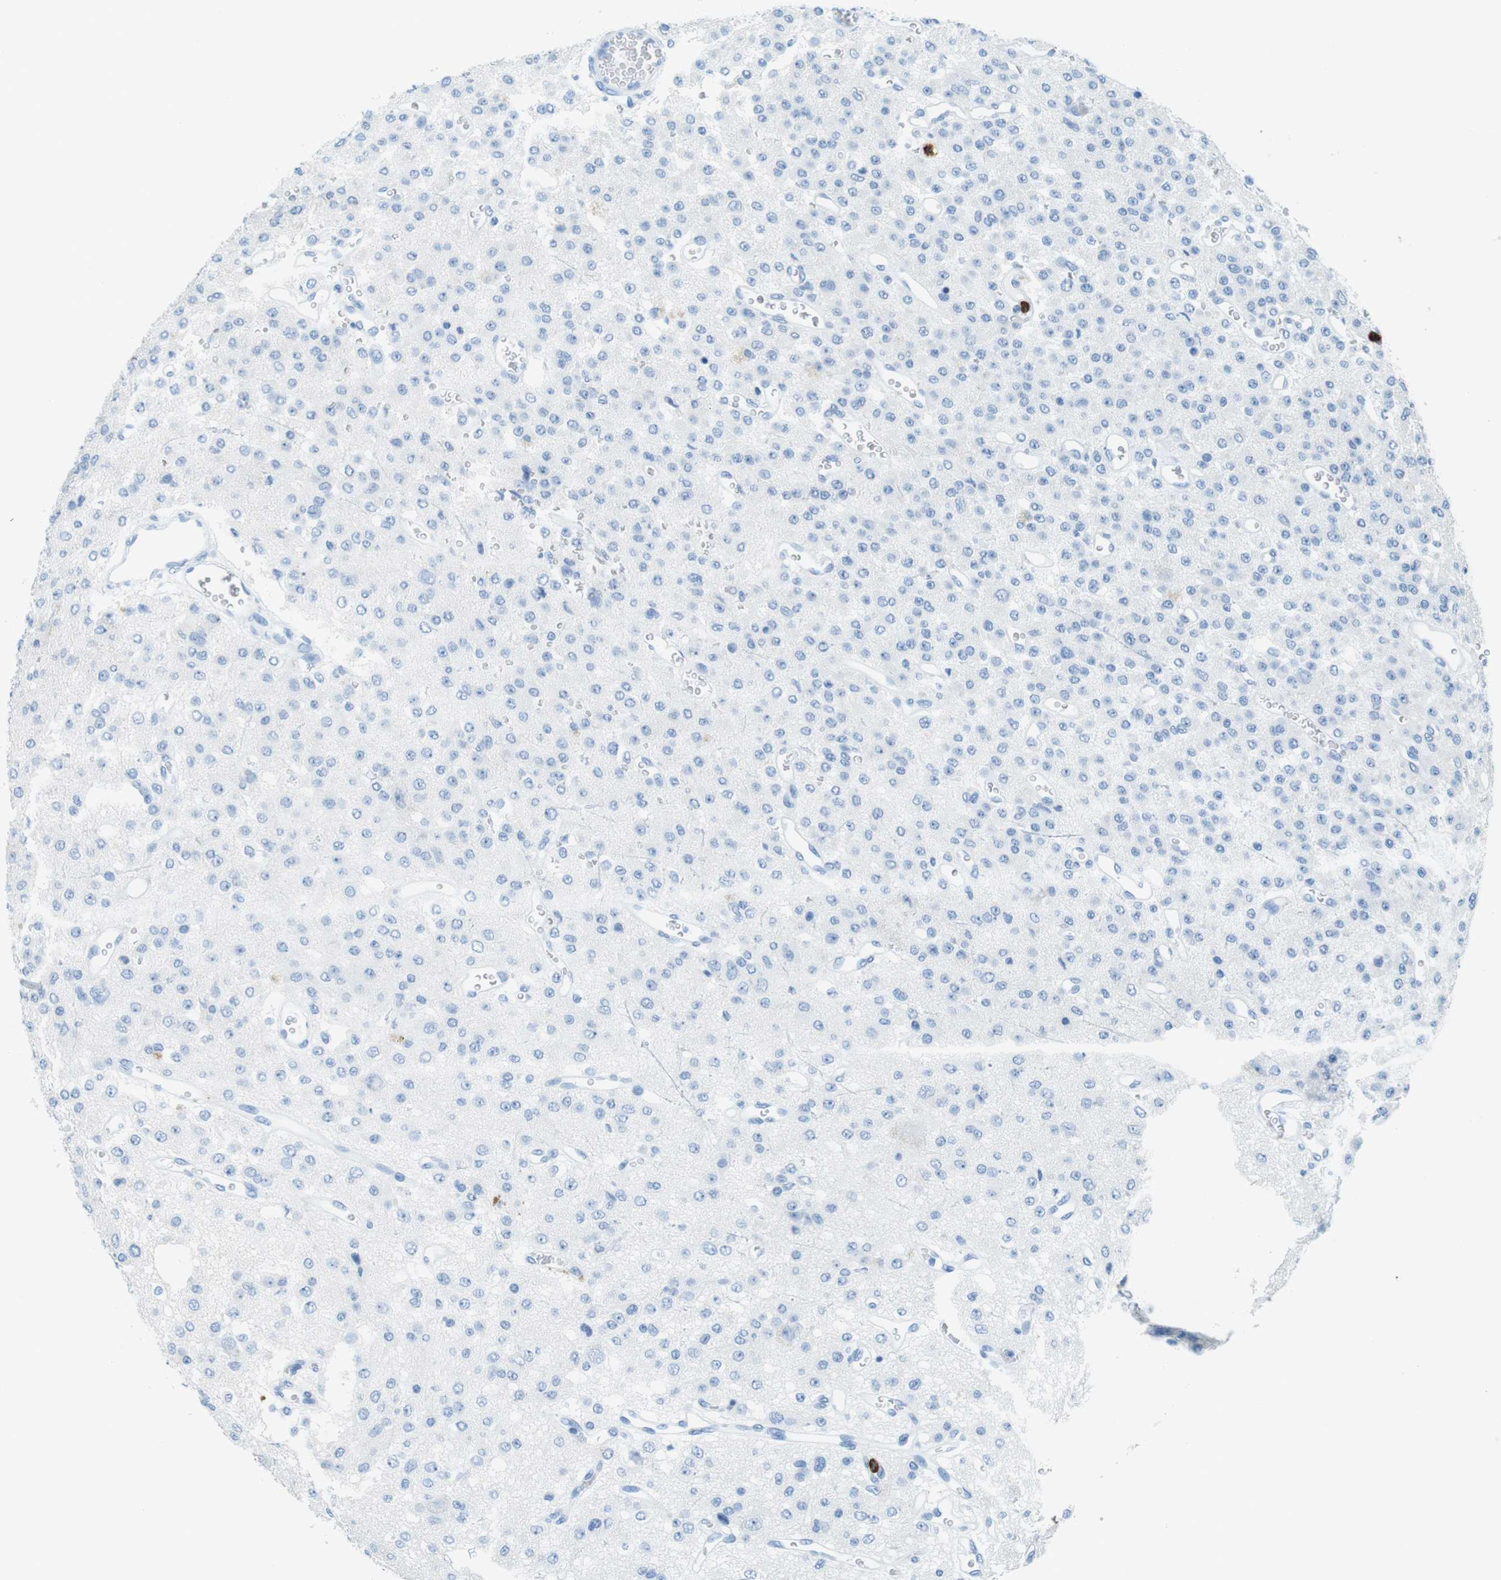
{"staining": {"intensity": "negative", "quantity": "none", "location": "none"}, "tissue": "glioma", "cell_type": "Tumor cells", "image_type": "cancer", "snomed": [{"axis": "morphology", "description": "Glioma, malignant, Low grade"}, {"axis": "topography", "description": "Brain"}], "caption": "Immunohistochemistry photomicrograph of neoplastic tissue: human malignant glioma (low-grade) stained with DAB (3,3'-diaminobenzidine) exhibits no significant protein expression in tumor cells.", "gene": "MCEMP1", "patient": {"sex": "male", "age": 38}}